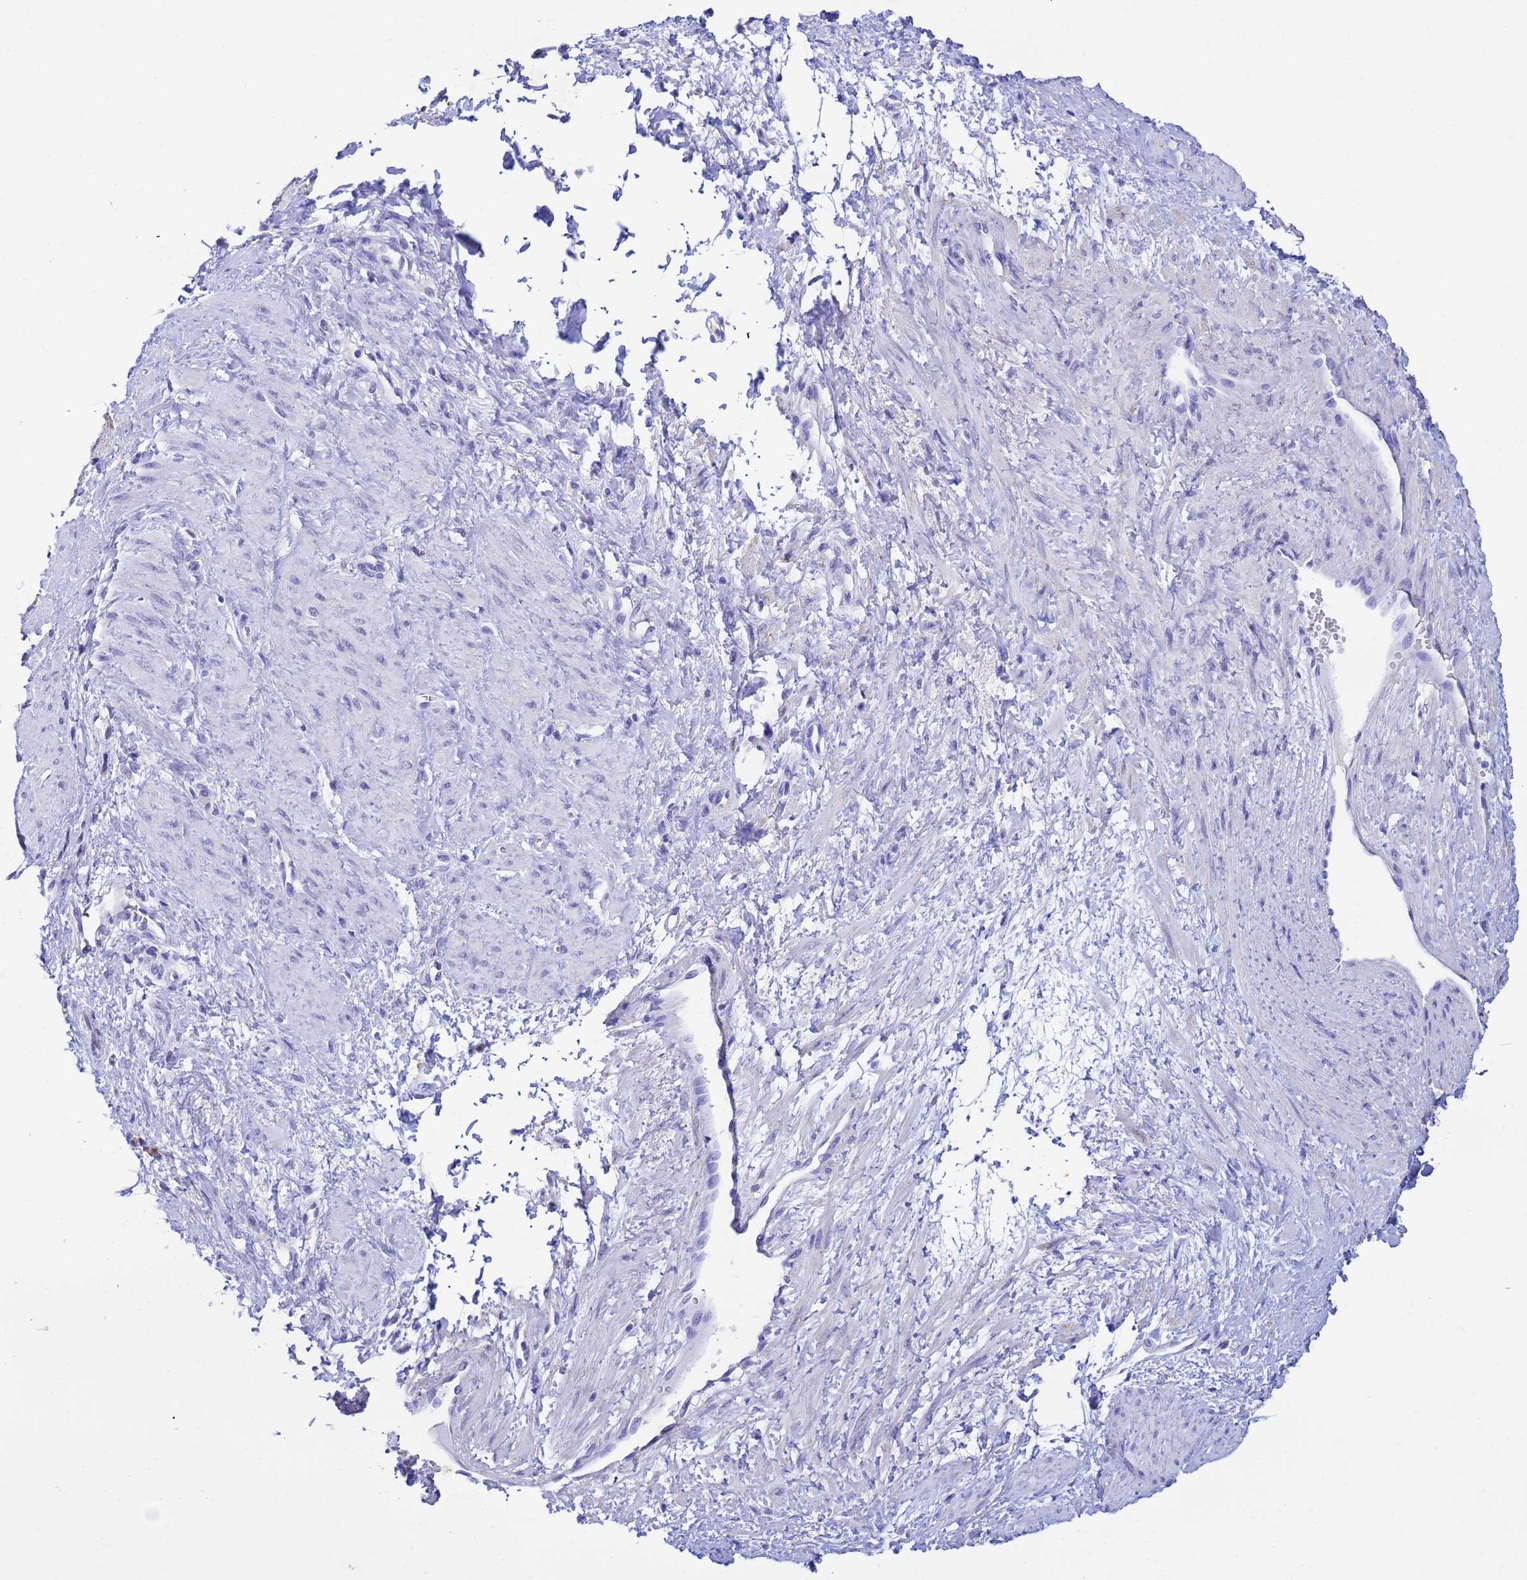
{"staining": {"intensity": "negative", "quantity": "none", "location": "none"}, "tissue": "smooth muscle", "cell_type": "Smooth muscle cells", "image_type": "normal", "snomed": [{"axis": "morphology", "description": "Normal tissue, NOS"}, {"axis": "topography", "description": "Smooth muscle"}, {"axis": "topography", "description": "Uterus"}], "caption": "This is an immunohistochemistry histopathology image of normal human smooth muscle. There is no positivity in smooth muscle cells.", "gene": "CSTB", "patient": {"sex": "female", "age": 39}}